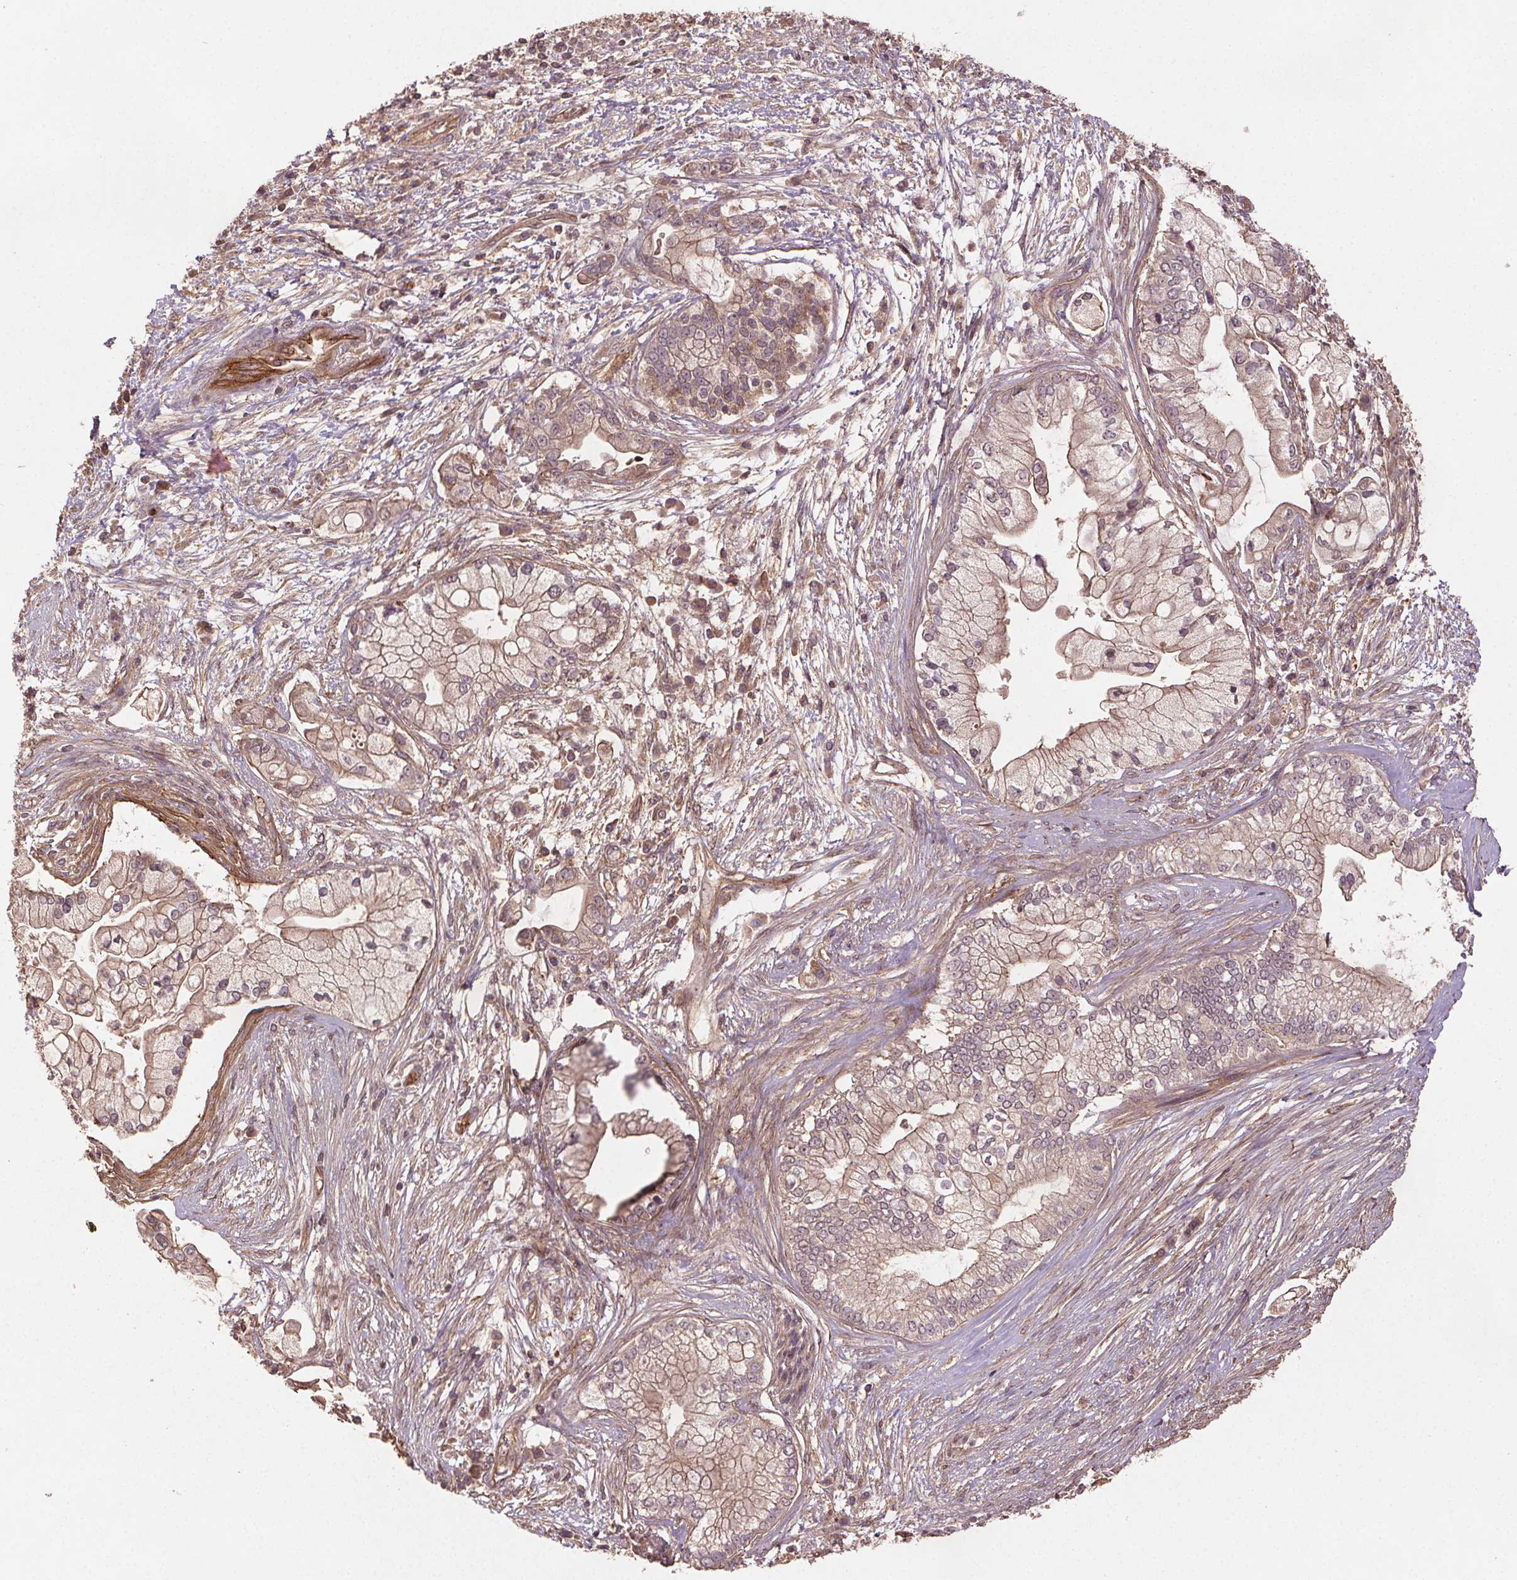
{"staining": {"intensity": "weak", "quantity": "<25%", "location": "cytoplasmic/membranous"}, "tissue": "pancreatic cancer", "cell_type": "Tumor cells", "image_type": "cancer", "snomed": [{"axis": "morphology", "description": "Adenocarcinoma, NOS"}, {"axis": "topography", "description": "Pancreas"}], "caption": "Tumor cells are negative for protein expression in human pancreatic cancer (adenocarcinoma).", "gene": "SEC14L2", "patient": {"sex": "female", "age": 69}}